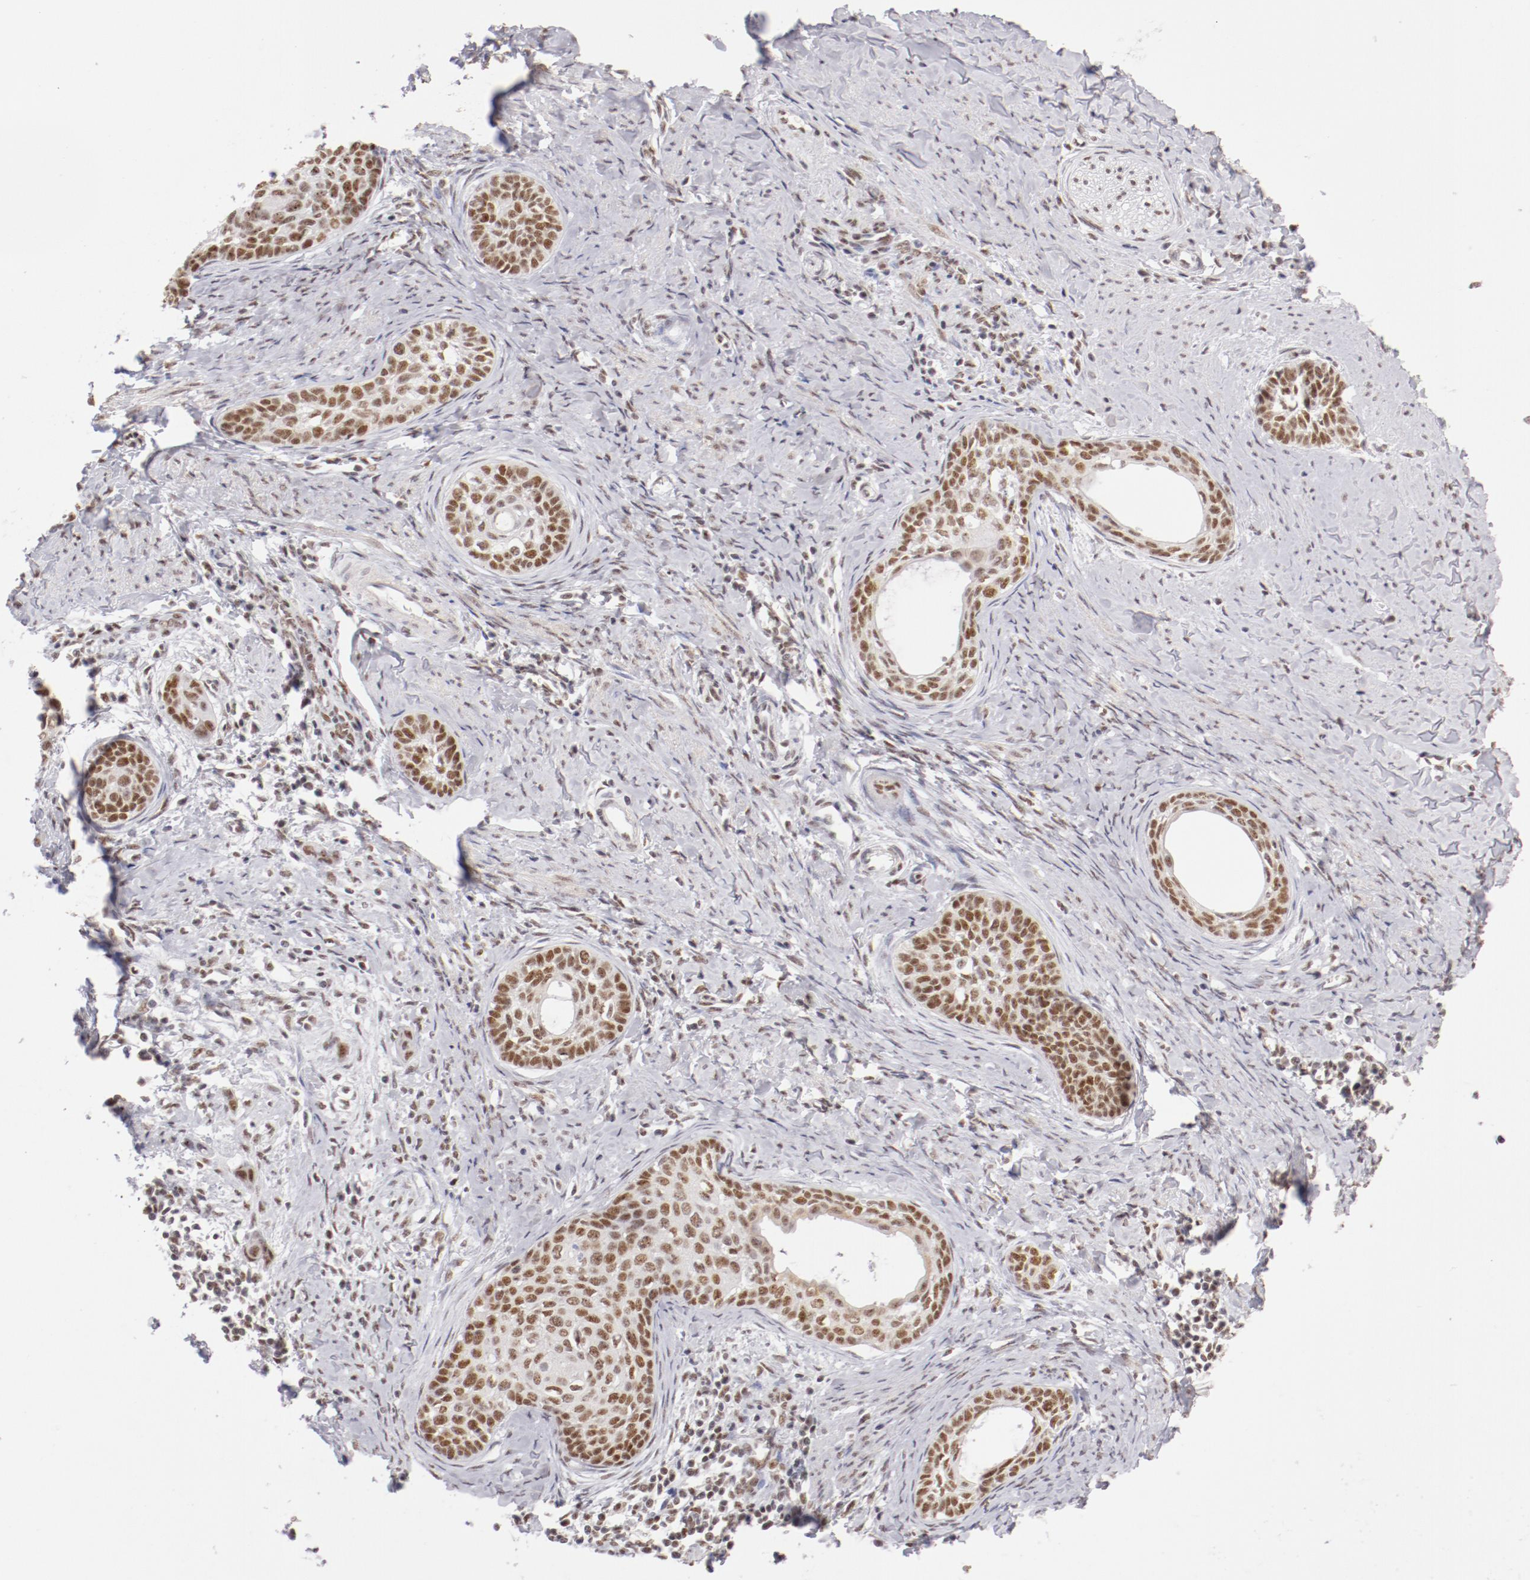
{"staining": {"intensity": "moderate", "quantity": ">75%", "location": "nuclear"}, "tissue": "cervical cancer", "cell_type": "Tumor cells", "image_type": "cancer", "snomed": [{"axis": "morphology", "description": "Squamous cell carcinoma, NOS"}, {"axis": "topography", "description": "Cervix"}], "caption": "Immunohistochemistry (IHC) micrograph of human cervical cancer (squamous cell carcinoma) stained for a protein (brown), which shows medium levels of moderate nuclear staining in about >75% of tumor cells.", "gene": "TFAP4", "patient": {"sex": "female", "age": 33}}